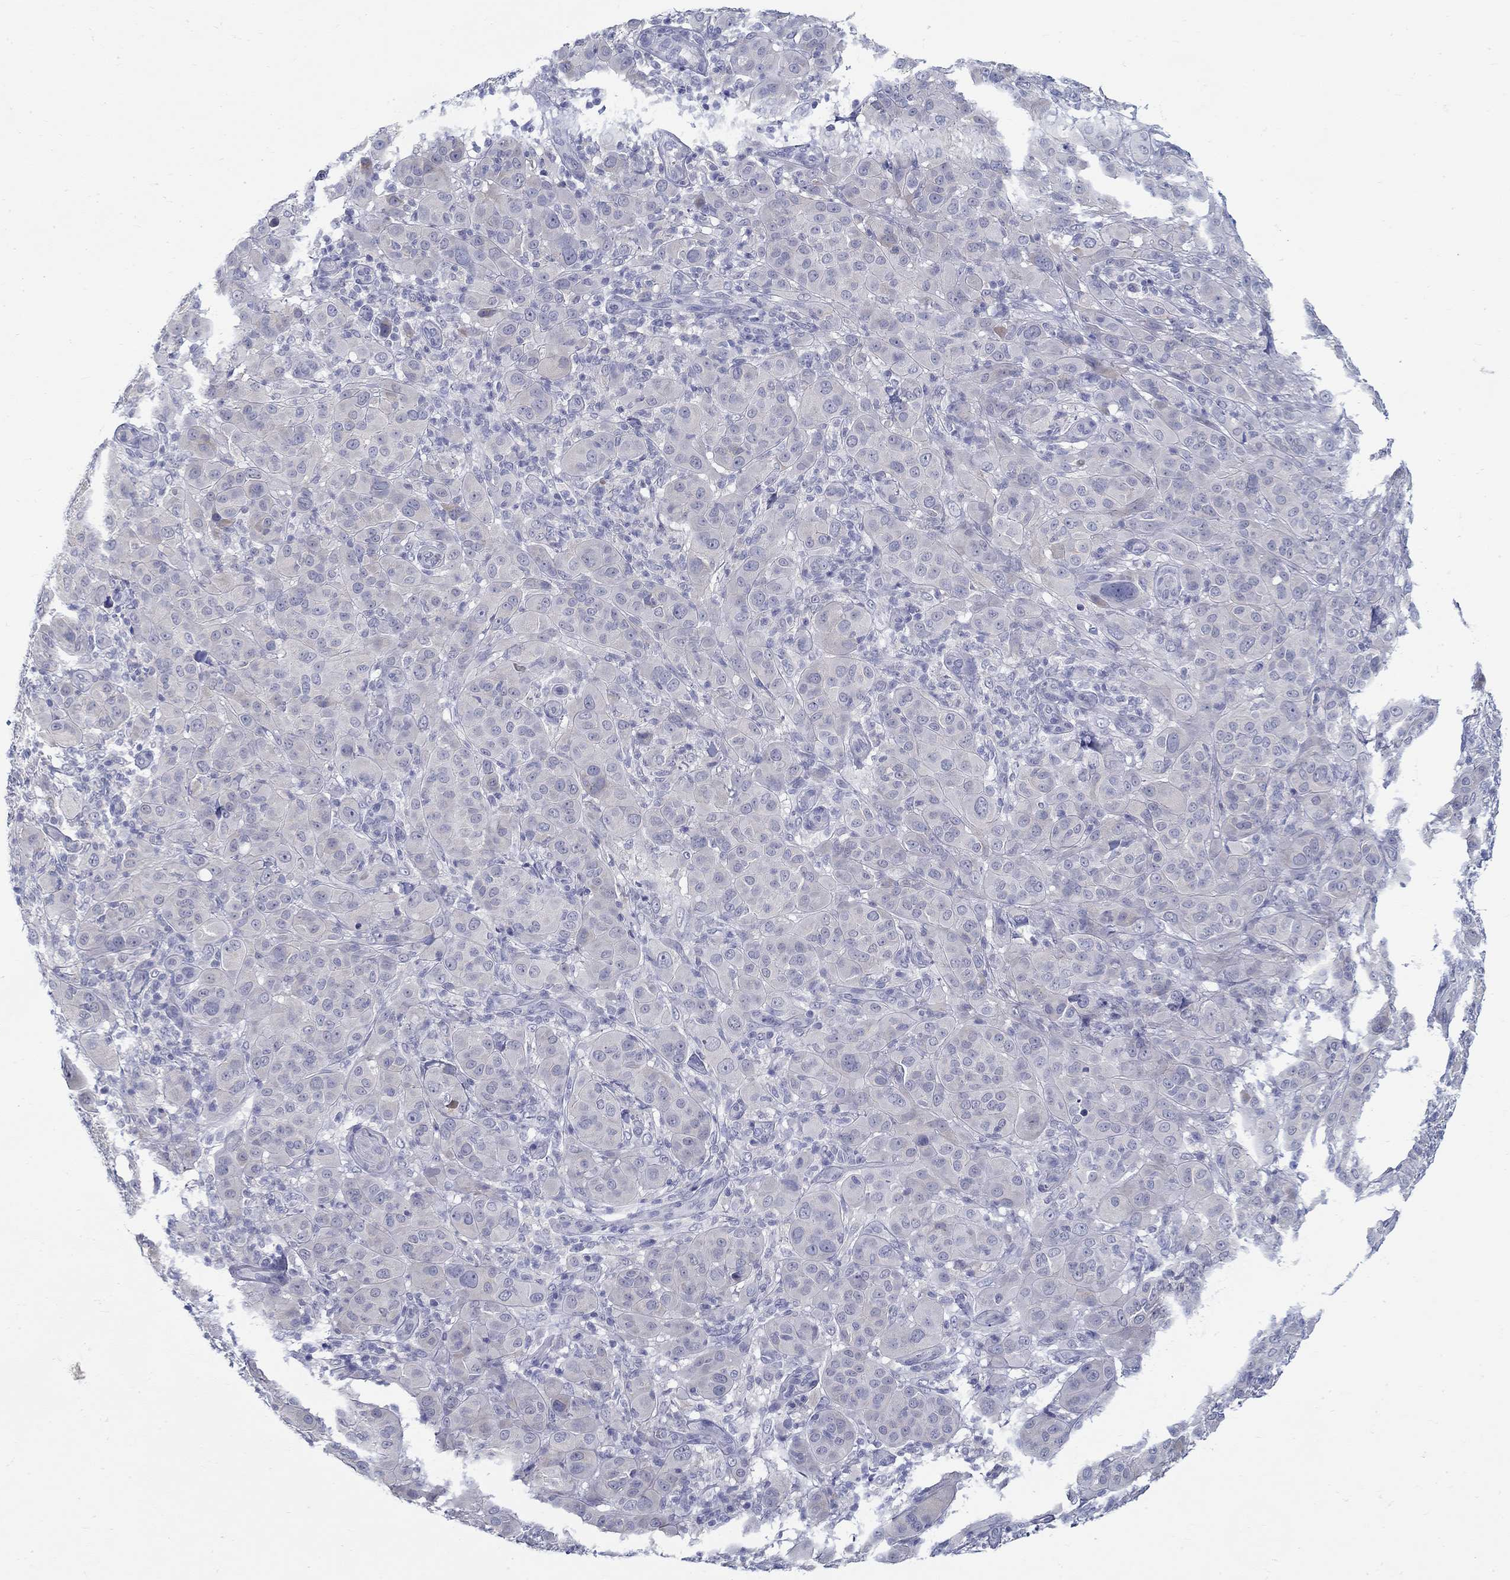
{"staining": {"intensity": "negative", "quantity": "none", "location": "none"}, "tissue": "melanoma", "cell_type": "Tumor cells", "image_type": "cancer", "snomed": [{"axis": "morphology", "description": "Malignant melanoma, NOS"}, {"axis": "topography", "description": "Skin"}], "caption": "Tumor cells are negative for brown protein staining in malignant melanoma.", "gene": "ABCA4", "patient": {"sex": "female", "age": 87}}